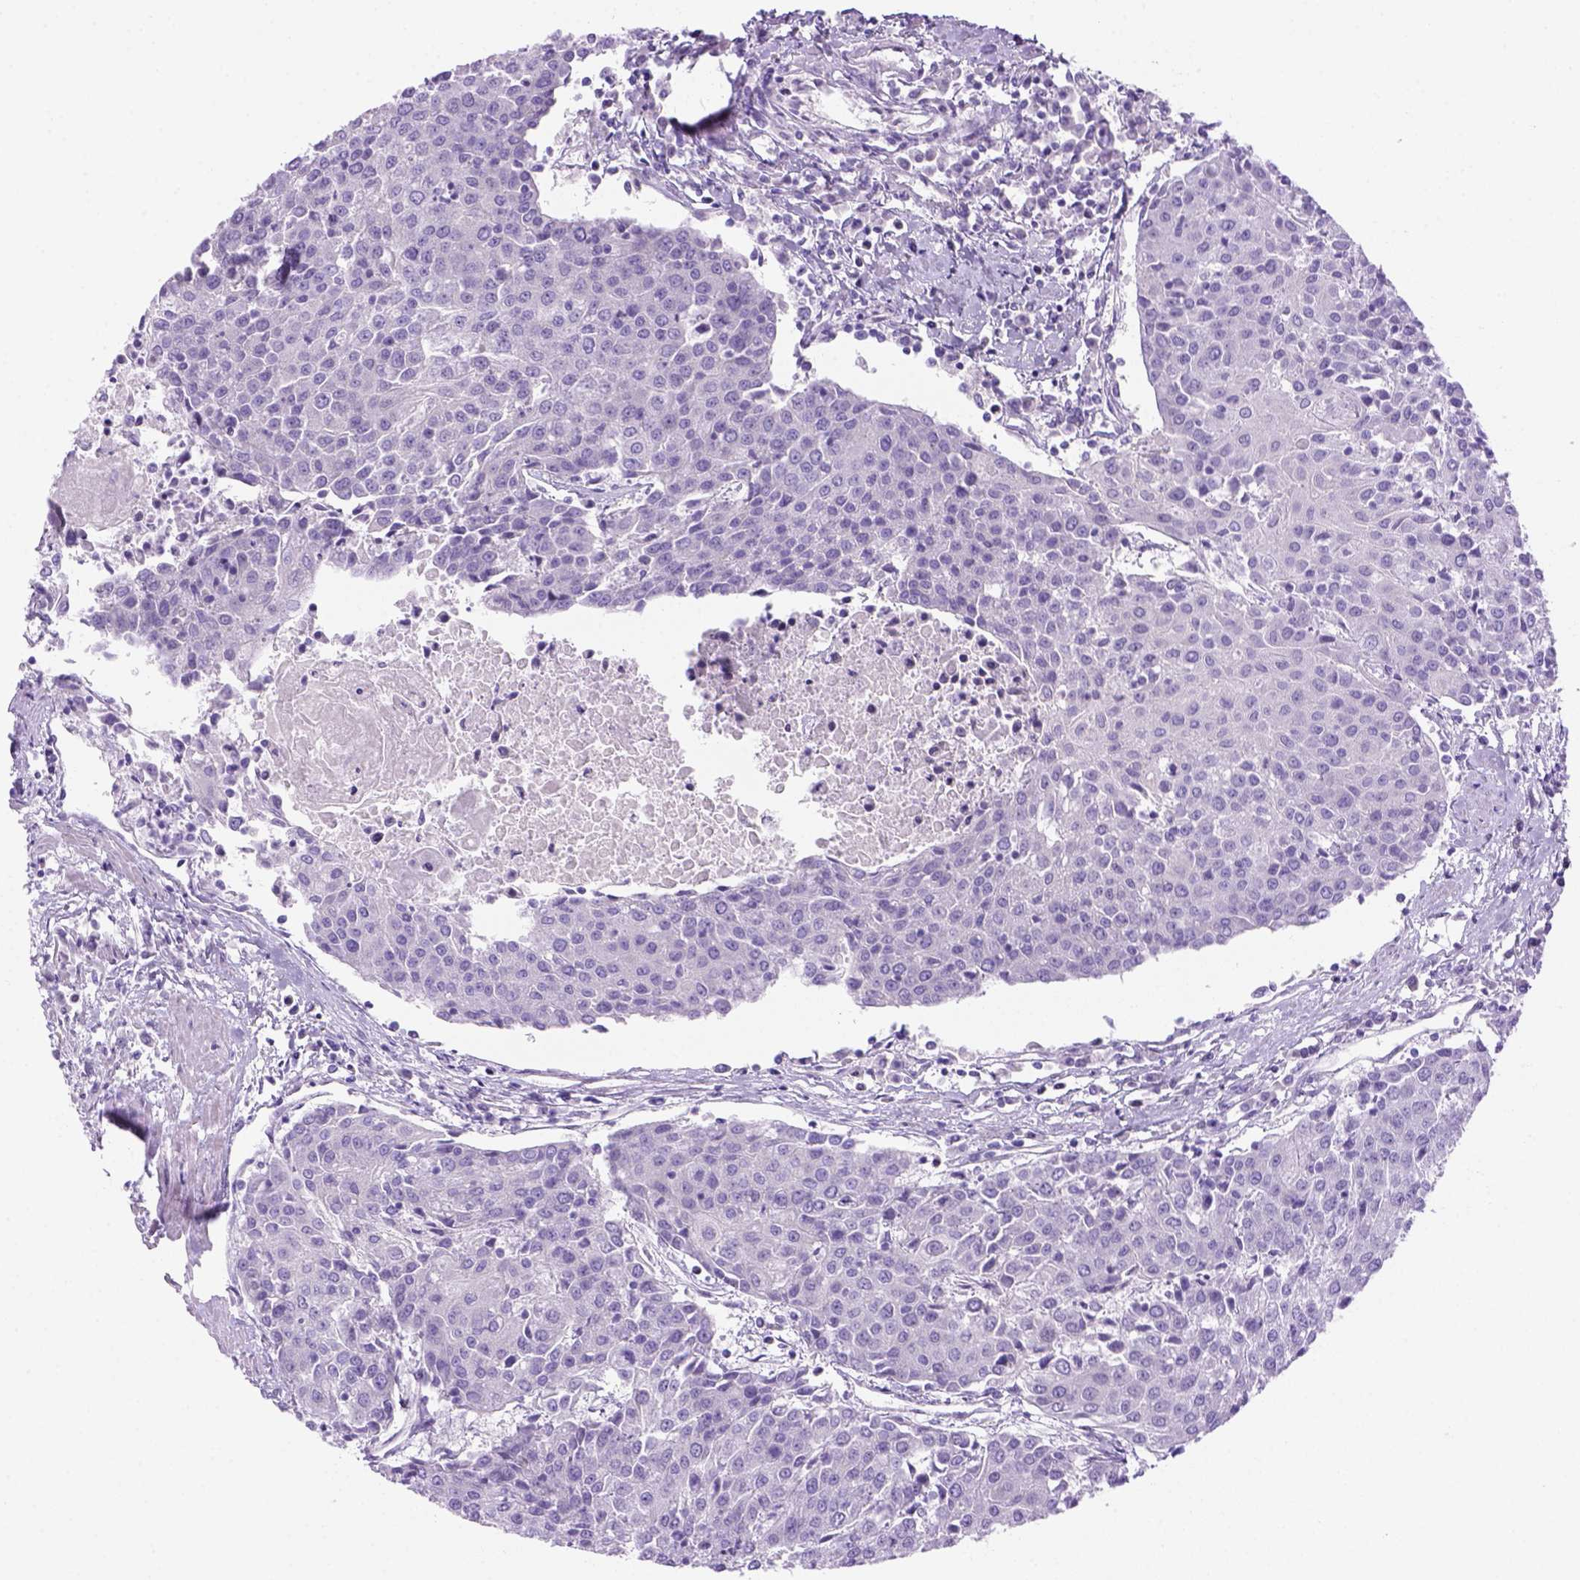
{"staining": {"intensity": "negative", "quantity": "none", "location": "none"}, "tissue": "urothelial cancer", "cell_type": "Tumor cells", "image_type": "cancer", "snomed": [{"axis": "morphology", "description": "Urothelial carcinoma, High grade"}, {"axis": "topography", "description": "Urinary bladder"}], "caption": "This is a micrograph of immunohistochemistry (IHC) staining of urothelial carcinoma (high-grade), which shows no expression in tumor cells. (Stains: DAB (3,3'-diaminobenzidine) immunohistochemistry with hematoxylin counter stain, Microscopy: brightfield microscopy at high magnification).", "gene": "DNAH11", "patient": {"sex": "female", "age": 85}}